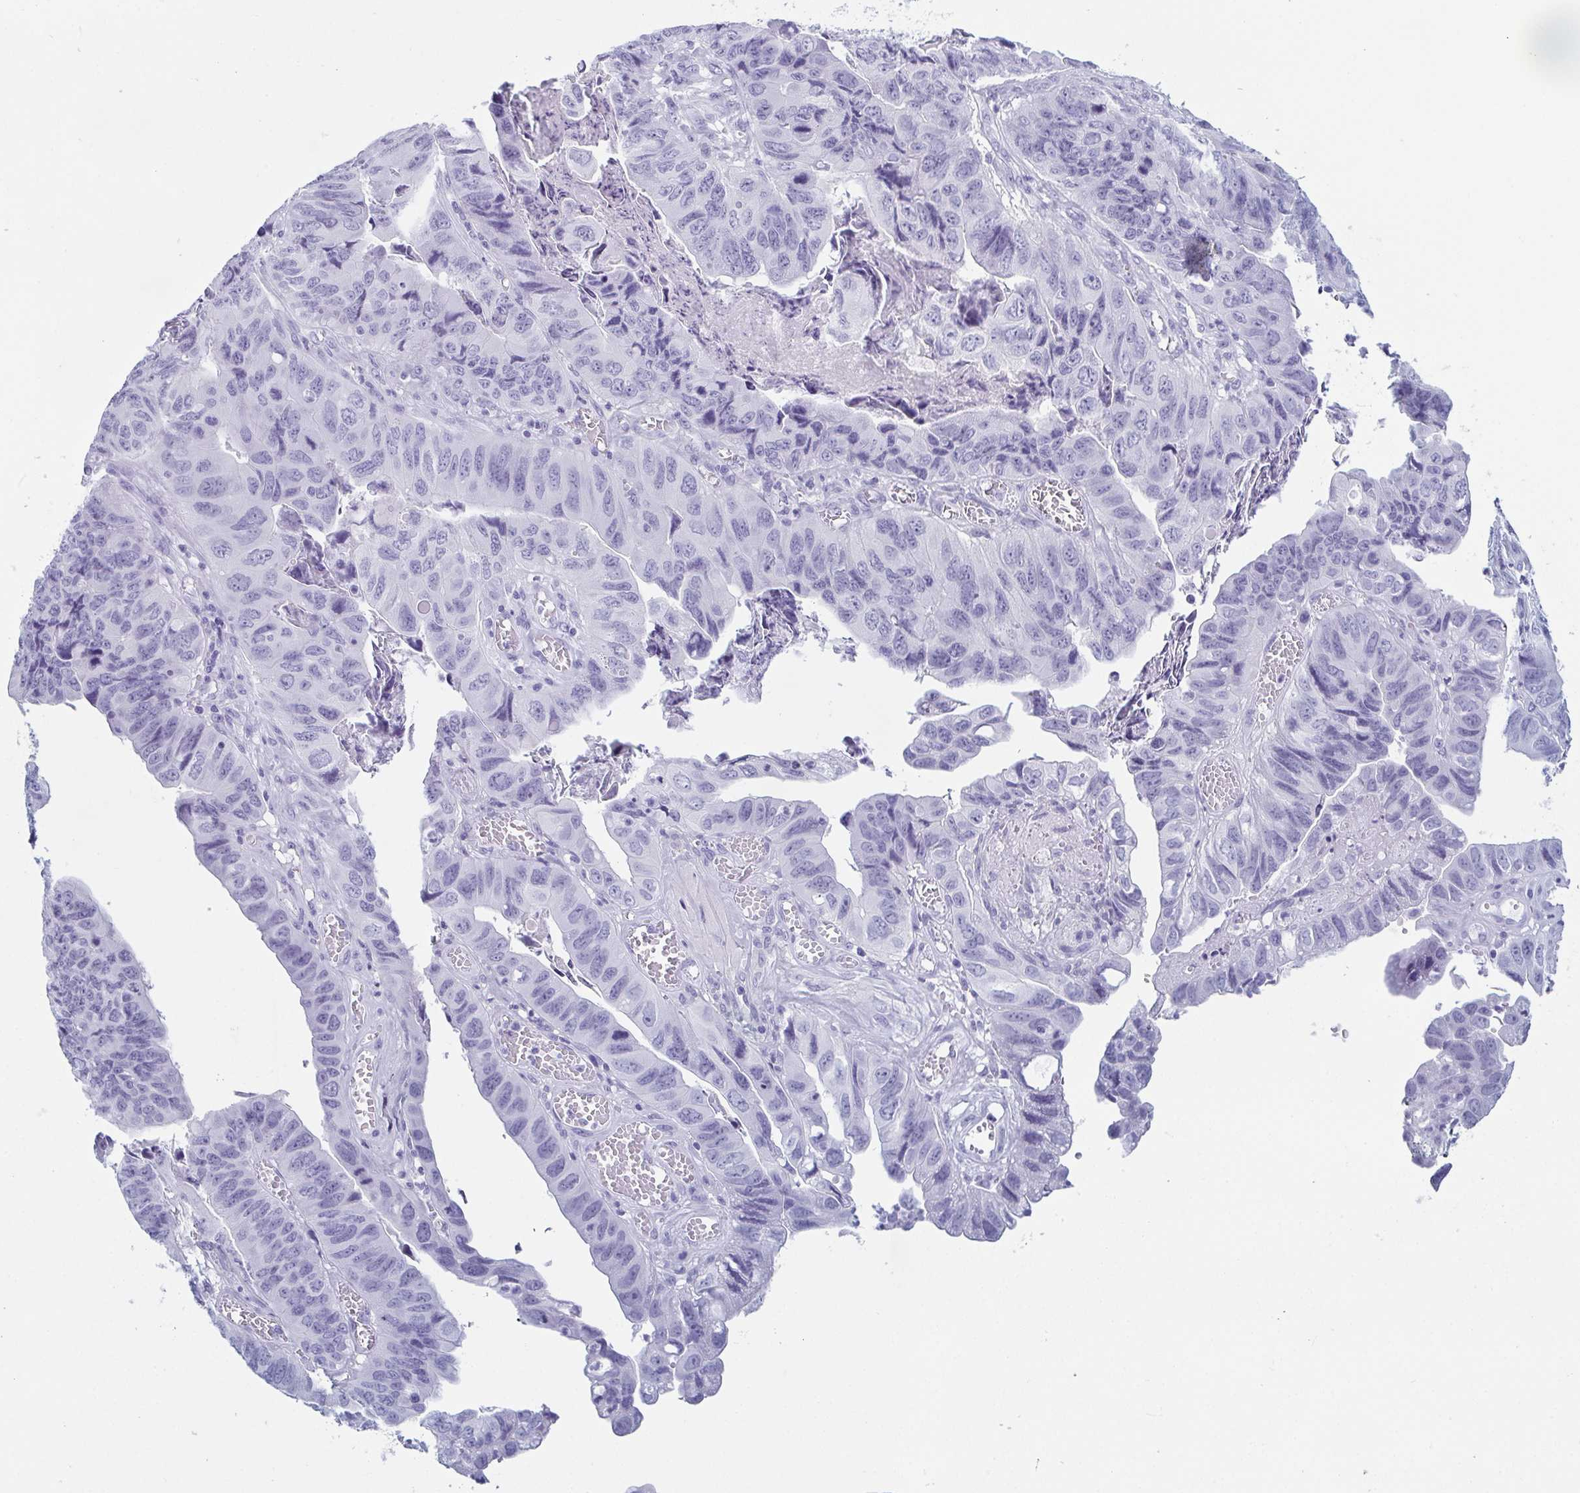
{"staining": {"intensity": "negative", "quantity": "none", "location": "none"}, "tissue": "stomach cancer", "cell_type": "Tumor cells", "image_type": "cancer", "snomed": [{"axis": "morphology", "description": "Adenocarcinoma, NOS"}, {"axis": "topography", "description": "Stomach, lower"}], "caption": "Immunohistochemistry histopathology image of neoplastic tissue: stomach cancer (adenocarcinoma) stained with DAB displays no significant protein expression in tumor cells.", "gene": "ENKUR", "patient": {"sex": "male", "age": 77}}